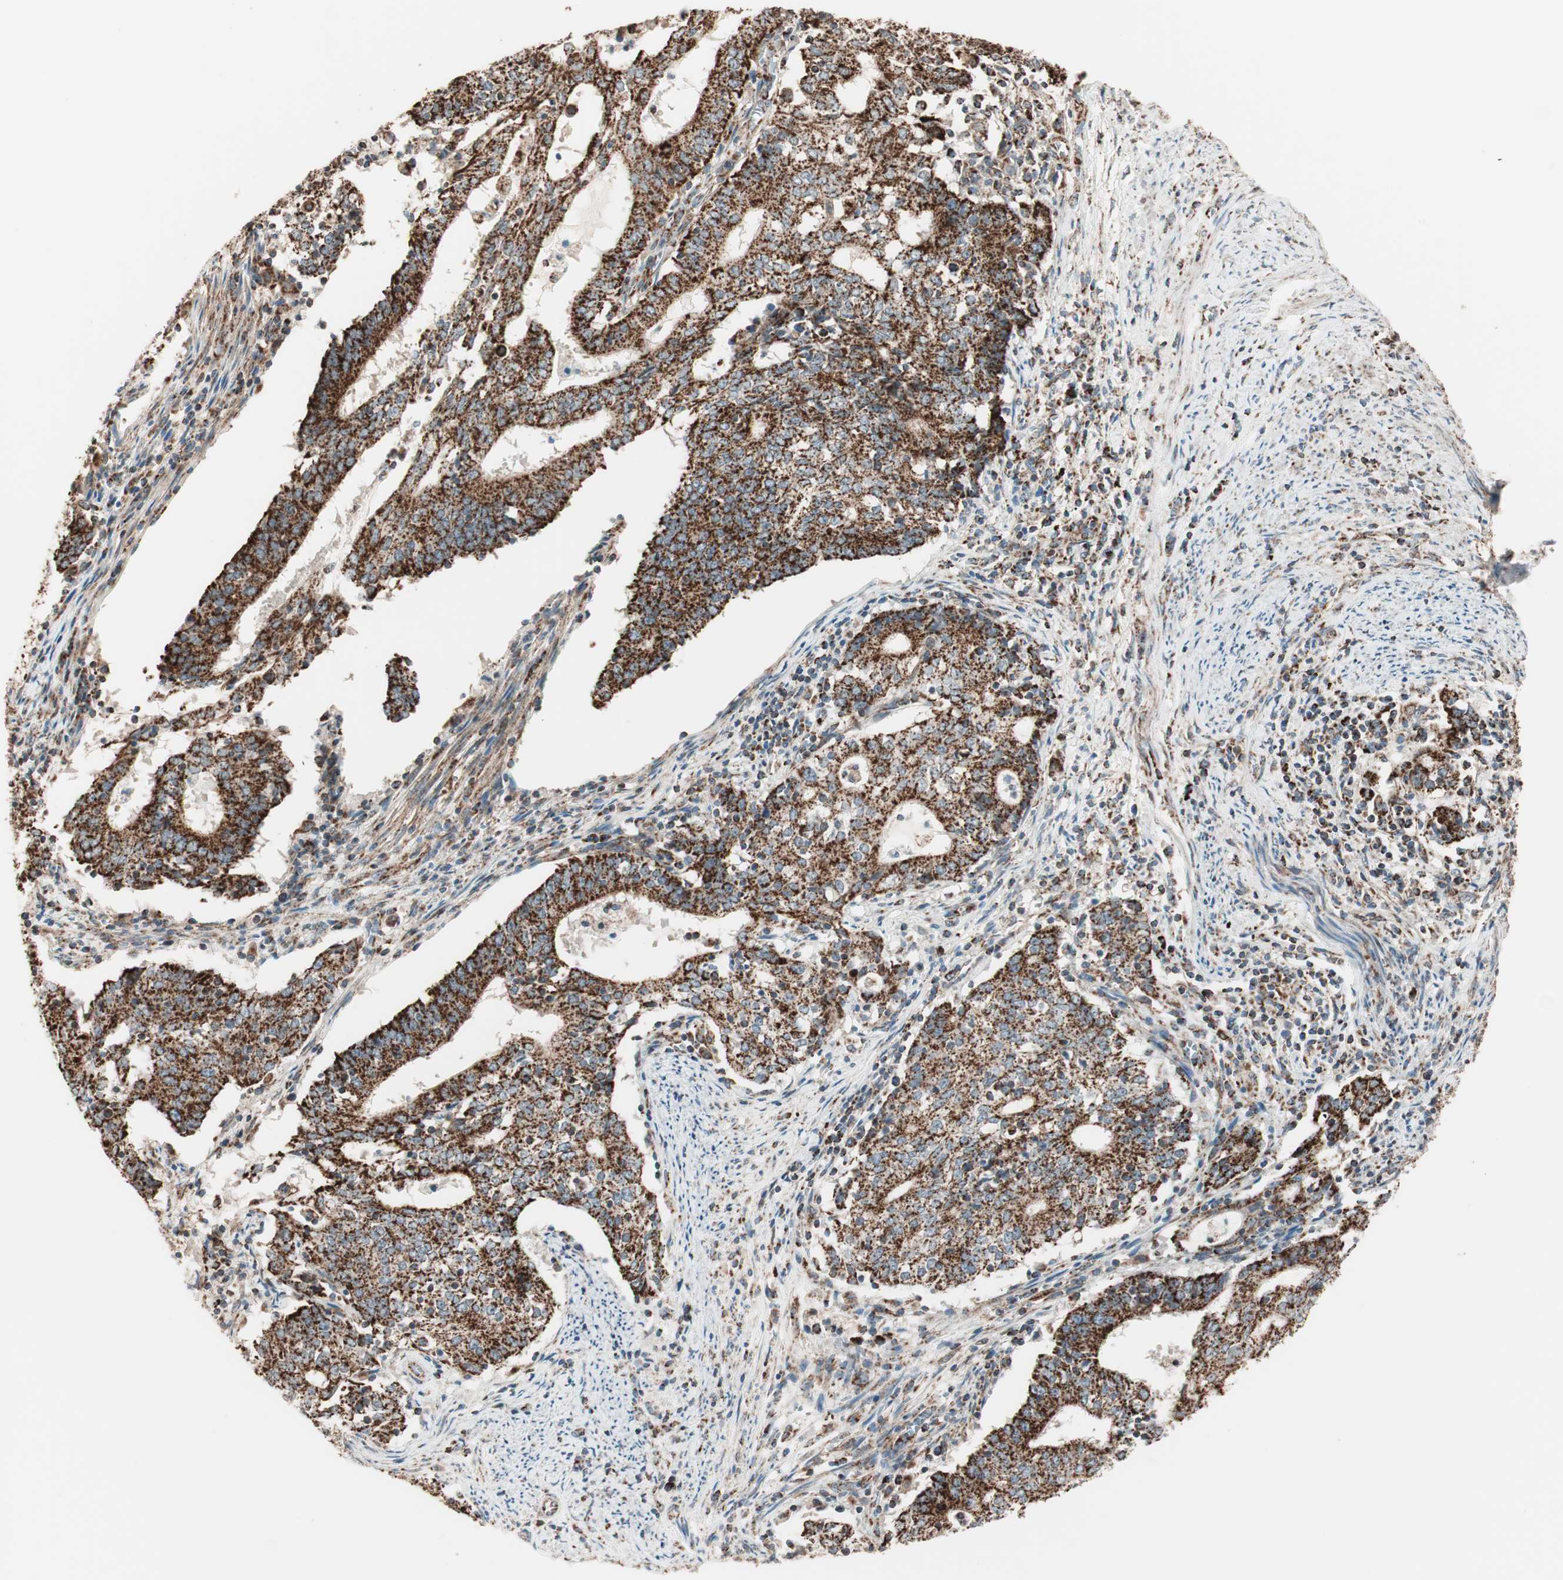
{"staining": {"intensity": "strong", "quantity": ">75%", "location": "cytoplasmic/membranous"}, "tissue": "cervical cancer", "cell_type": "Tumor cells", "image_type": "cancer", "snomed": [{"axis": "morphology", "description": "Adenocarcinoma, NOS"}, {"axis": "topography", "description": "Cervix"}], "caption": "A micrograph of adenocarcinoma (cervical) stained for a protein exhibits strong cytoplasmic/membranous brown staining in tumor cells. The staining was performed using DAB (3,3'-diaminobenzidine) to visualize the protein expression in brown, while the nuclei were stained in blue with hematoxylin (Magnification: 20x).", "gene": "TOMM22", "patient": {"sex": "female", "age": 44}}